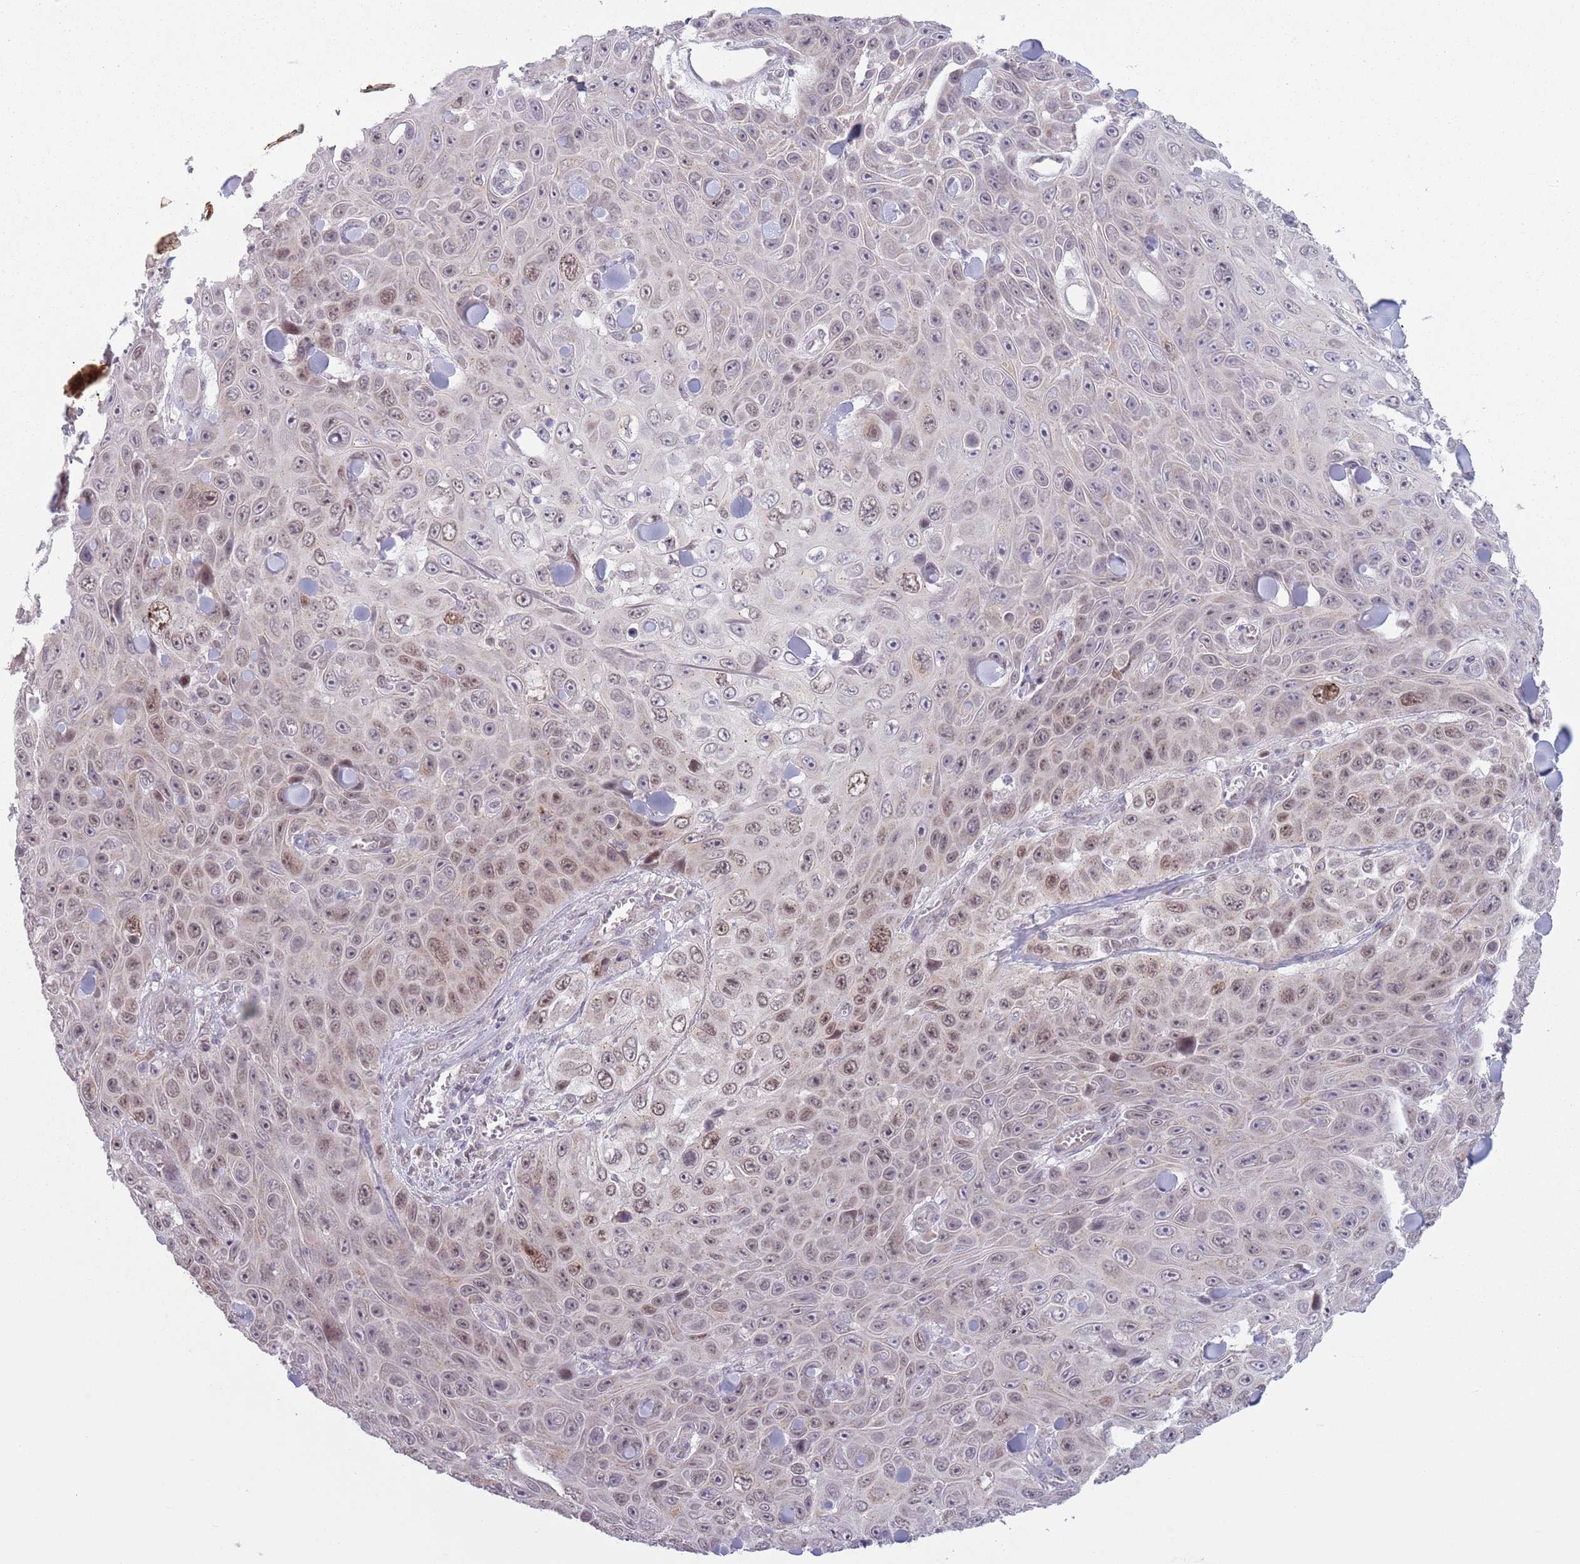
{"staining": {"intensity": "moderate", "quantity": "25%-75%", "location": "nuclear"}, "tissue": "skin cancer", "cell_type": "Tumor cells", "image_type": "cancer", "snomed": [{"axis": "morphology", "description": "Squamous cell carcinoma, NOS"}, {"axis": "topography", "description": "Skin"}], "caption": "An immunohistochemistry (IHC) image of neoplastic tissue is shown. Protein staining in brown labels moderate nuclear positivity in squamous cell carcinoma (skin) within tumor cells. (Brightfield microscopy of DAB IHC at high magnification).", "gene": "MRPL34", "patient": {"sex": "male", "age": 82}}